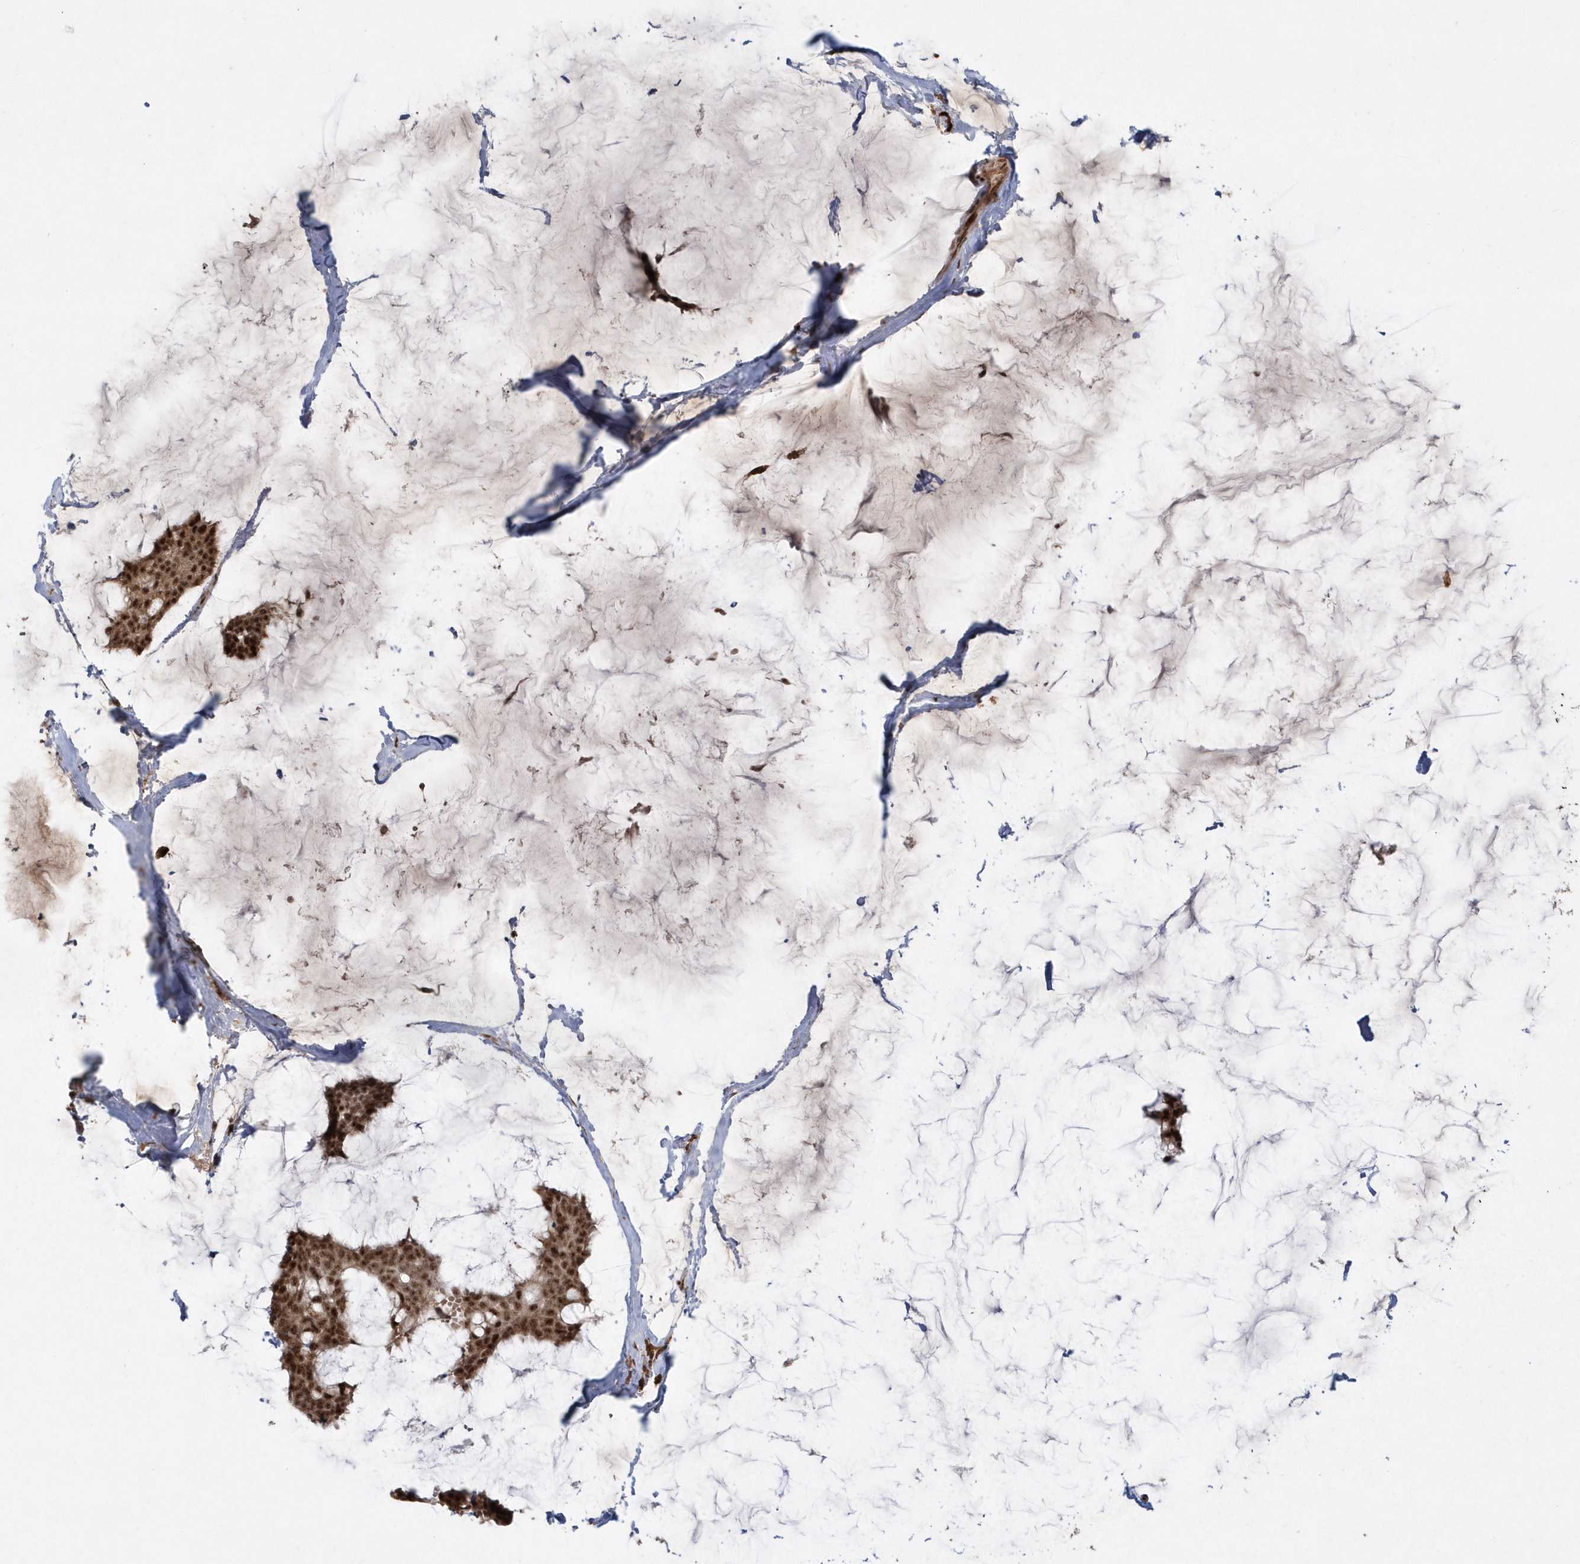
{"staining": {"intensity": "strong", "quantity": ">75%", "location": "cytoplasmic/membranous,nuclear"}, "tissue": "breast cancer", "cell_type": "Tumor cells", "image_type": "cancer", "snomed": [{"axis": "morphology", "description": "Duct carcinoma"}, {"axis": "topography", "description": "Breast"}], "caption": "Breast invasive ductal carcinoma was stained to show a protein in brown. There is high levels of strong cytoplasmic/membranous and nuclear positivity in approximately >75% of tumor cells.", "gene": "POLR3B", "patient": {"sex": "female", "age": 93}}